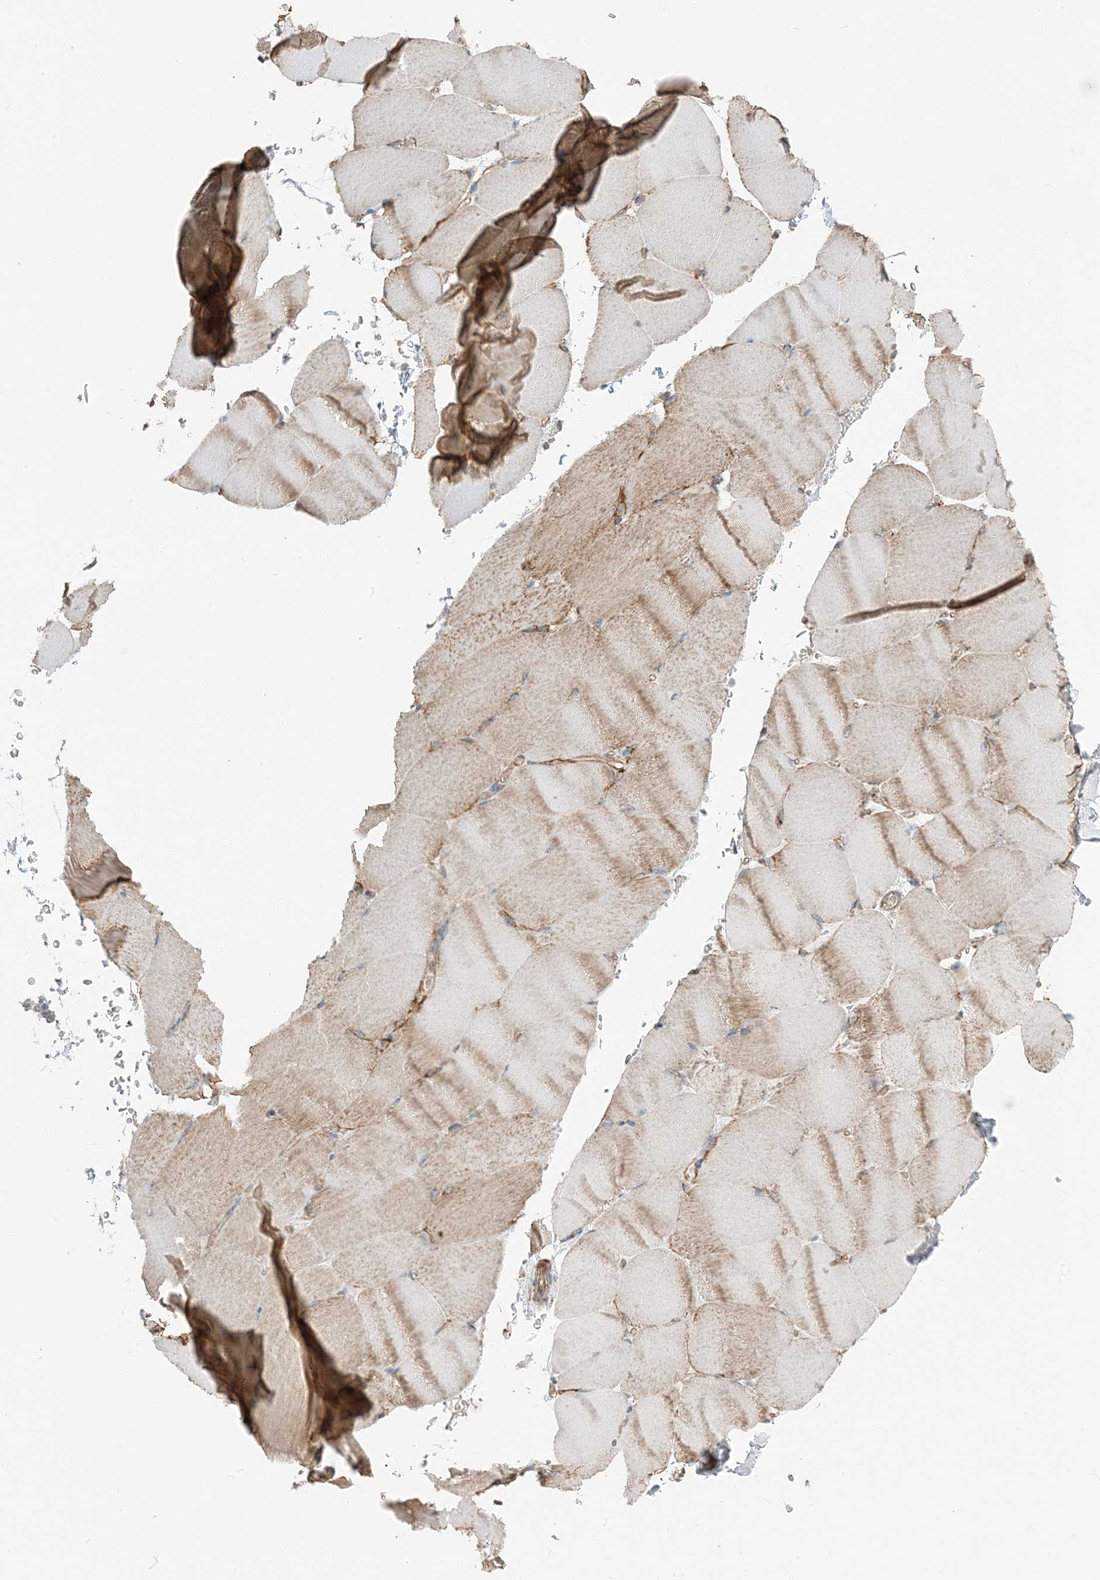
{"staining": {"intensity": "weak", "quantity": "<25%", "location": "cytoplasmic/membranous"}, "tissue": "skeletal muscle", "cell_type": "Myocytes", "image_type": "normal", "snomed": [{"axis": "morphology", "description": "Normal tissue, NOS"}, {"axis": "topography", "description": "Skeletal muscle"}, {"axis": "topography", "description": "Parathyroid gland"}], "caption": "Myocytes are negative for brown protein staining in benign skeletal muscle. (Stains: DAB (3,3'-diaminobenzidine) immunohistochemistry (IHC) with hematoxylin counter stain, Microscopy: brightfield microscopy at high magnification).", "gene": "PILRB", "patient": {"sex": "female", "age": 37}}